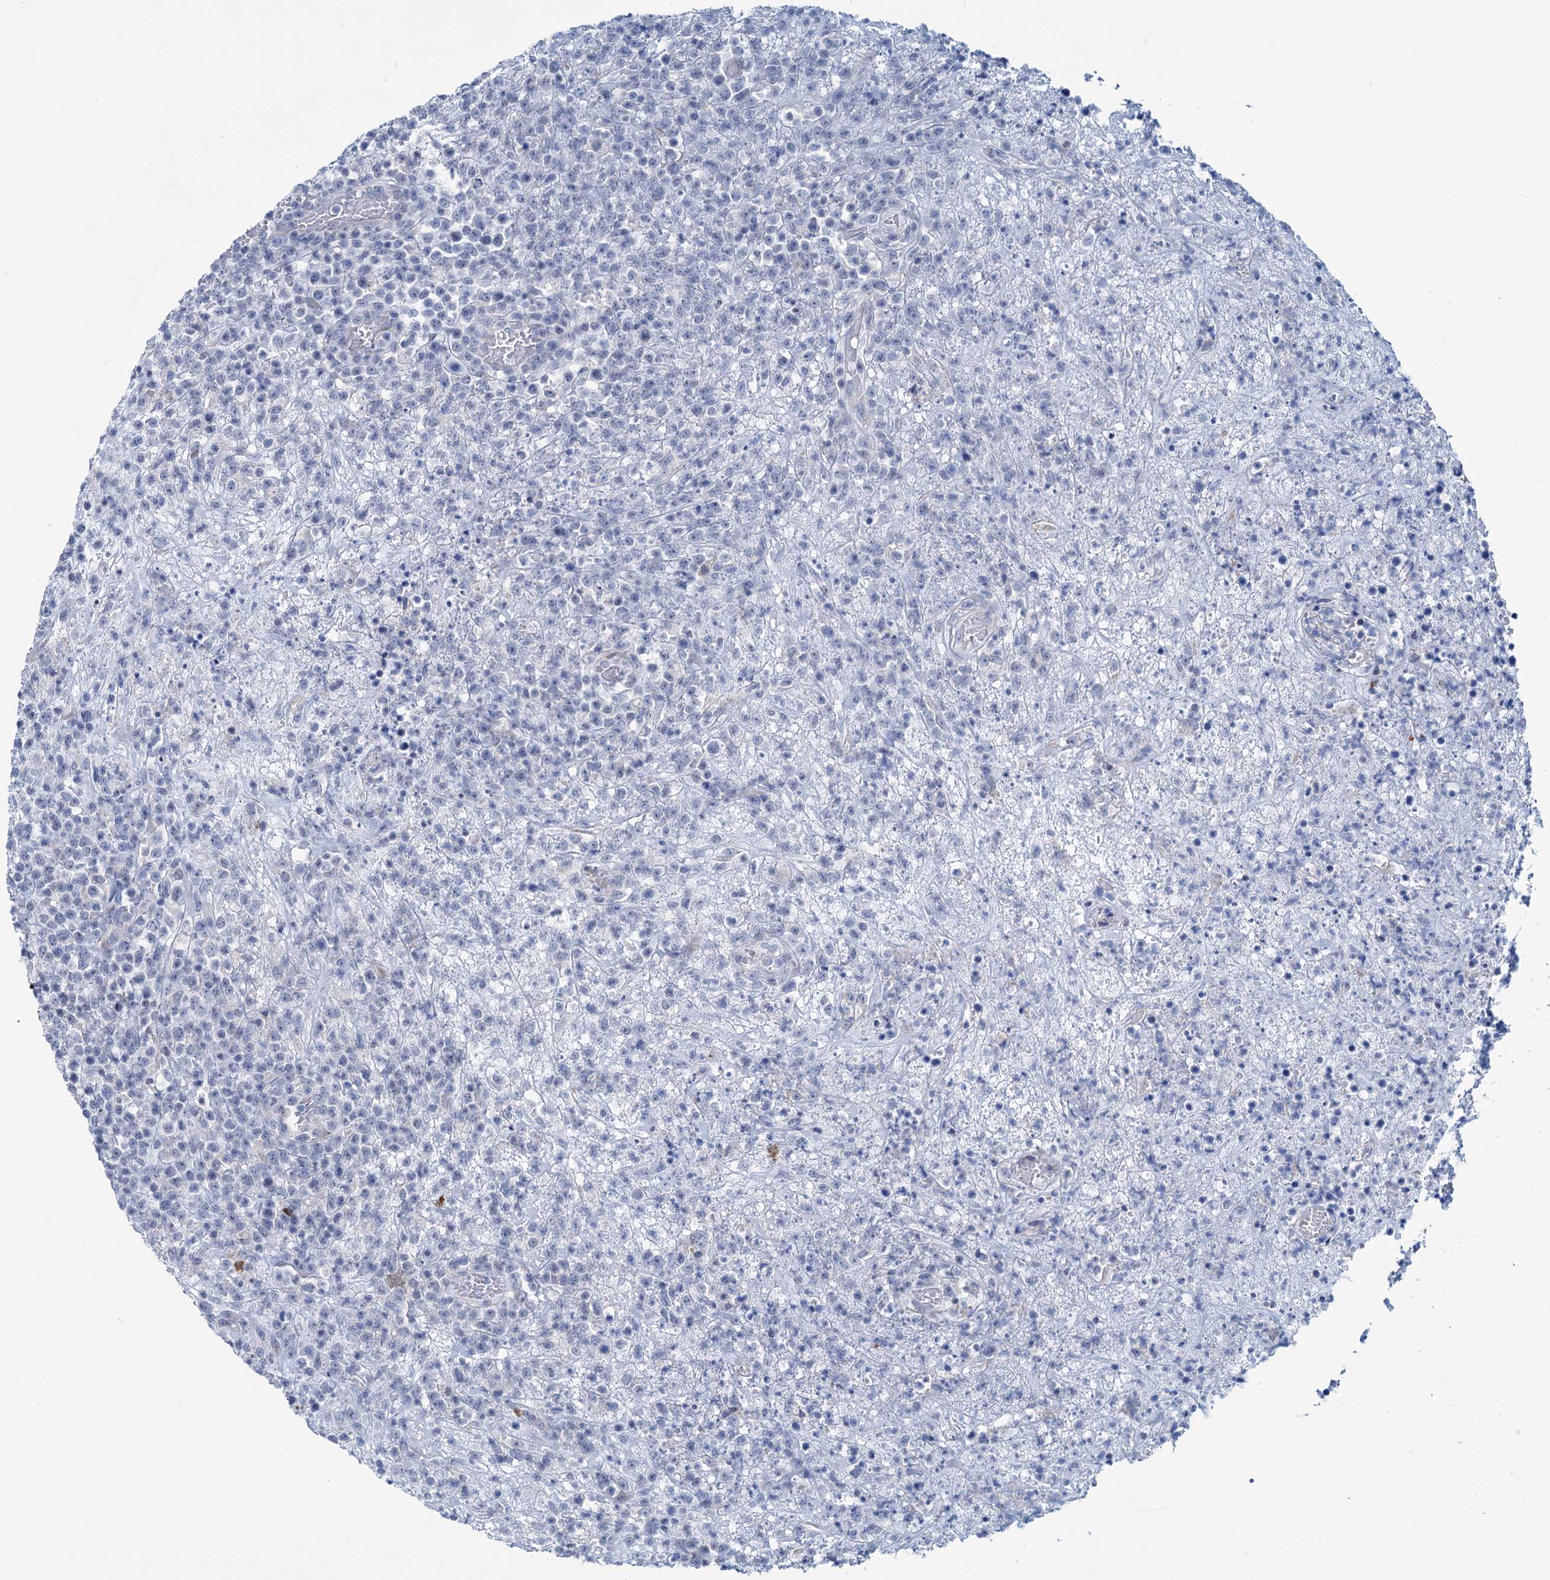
{"staining": {"intensity": "negative", "quantity": "none", "location": "none"}, "tissue": "lymphoma", "cell_type": "Tumor cells", "image_type": "cancer", "snomed": [{"axis": "morphology", "description": "Malignant lymphoma, non-Hodgkin's type, High grade"}, {"axis": "topography", "description": "Colon"}], "caption": "Human malignant lymphoma, non-Hodgkin's type (high-grade) stained for a protein using immunohistochemistry (IHC) displays no positivity in tumor cells.", "gene": "NEU3", "patient": {"sex": "female", "age": 53}}